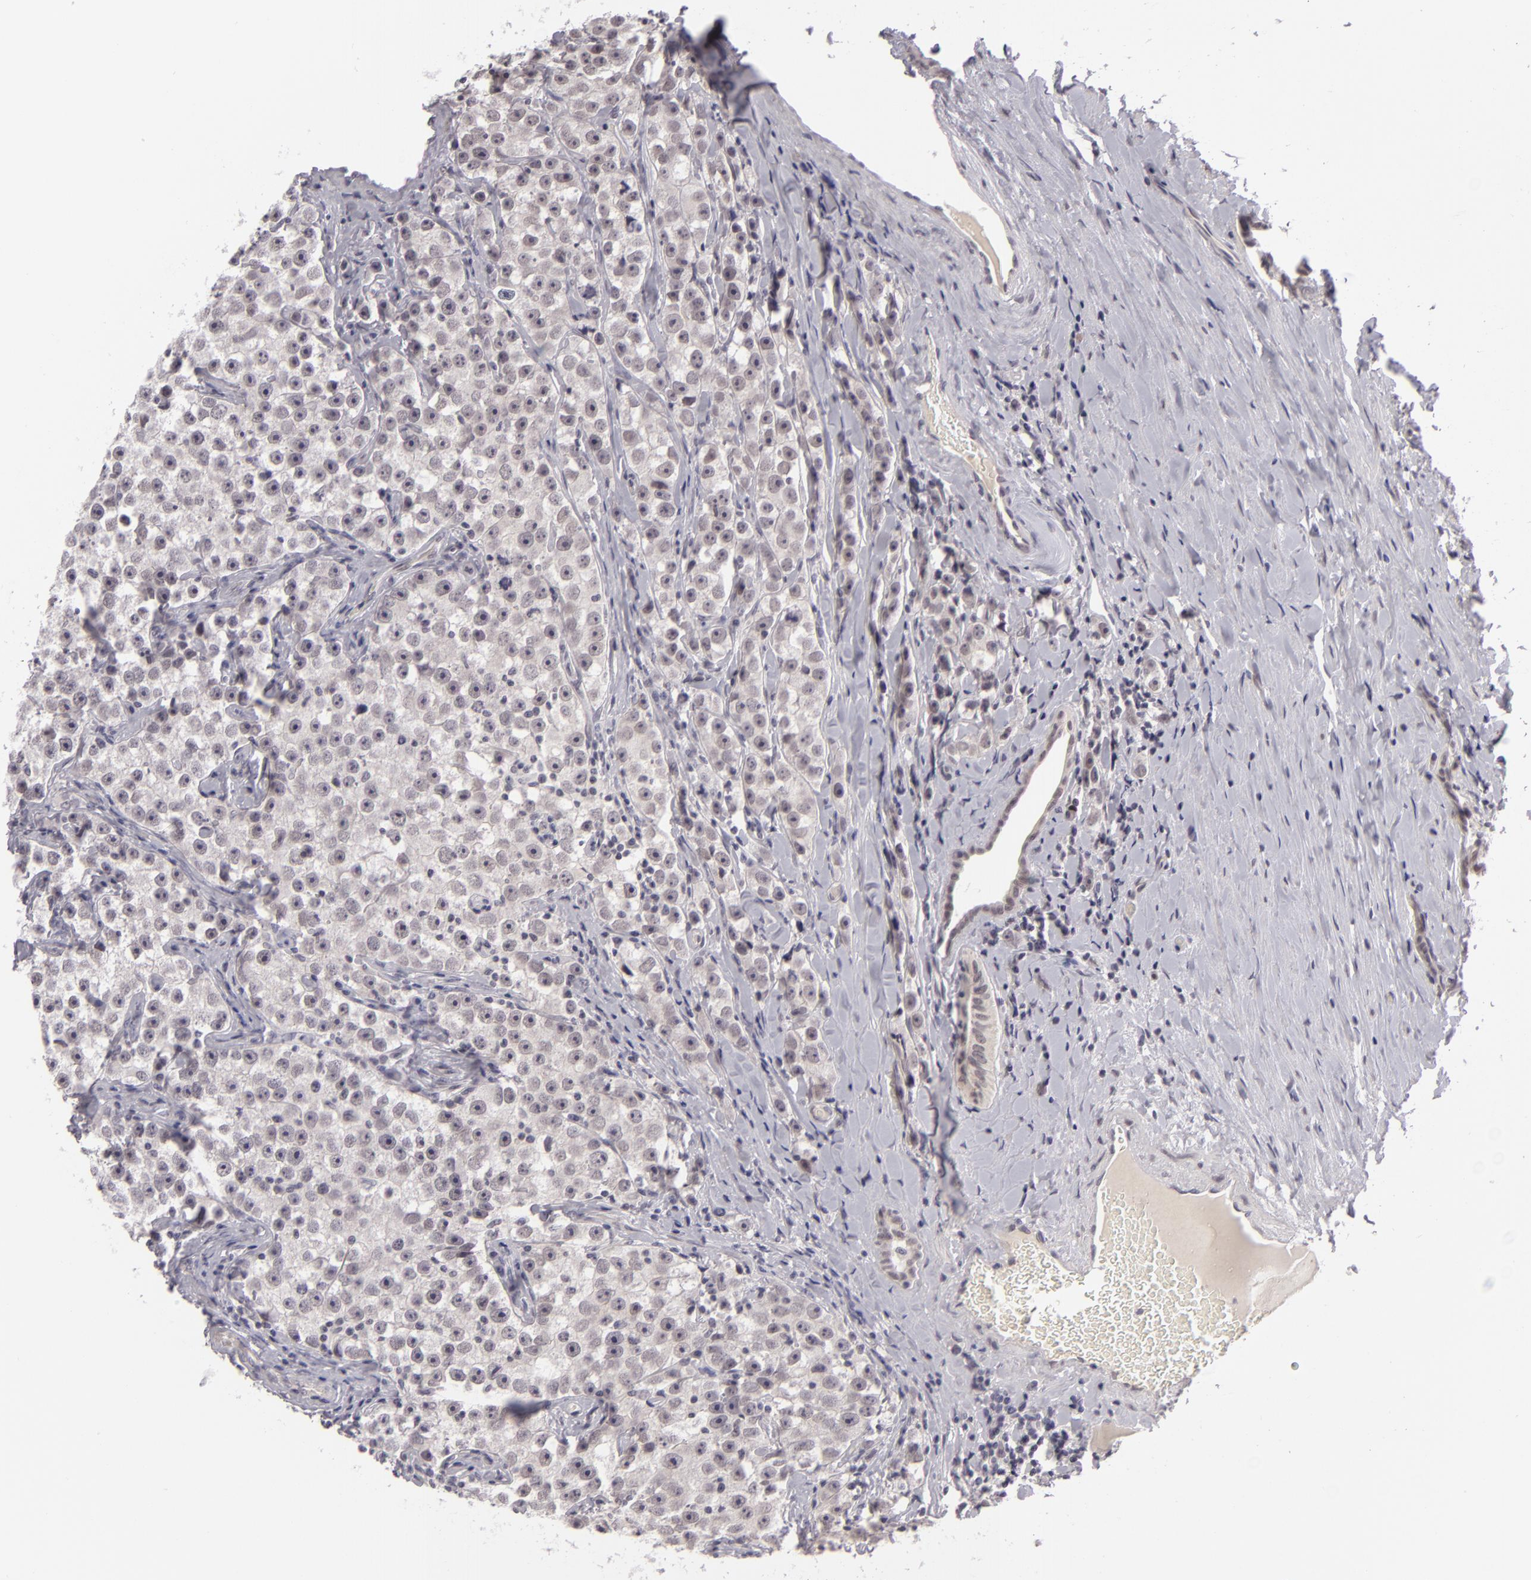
{"staining": {"intensity": "negative", "quantity": "none", "location": "none"}, "tissue": "testis cancer", "cell_type": "Tumor cells", "image_type": "cancer", "snomed": [{"axis": "morphology", "description": "Seminoma, NOS"}, {"axis": "topography", "description": "Testis"}], "caption": "IHC histopathology image of human testis cancer (seminoma) stained for a protein (brown), which displays no expression in tumor cells.", "gene": "ZNF205", "patient": {"sex": "male", "age": 32}}